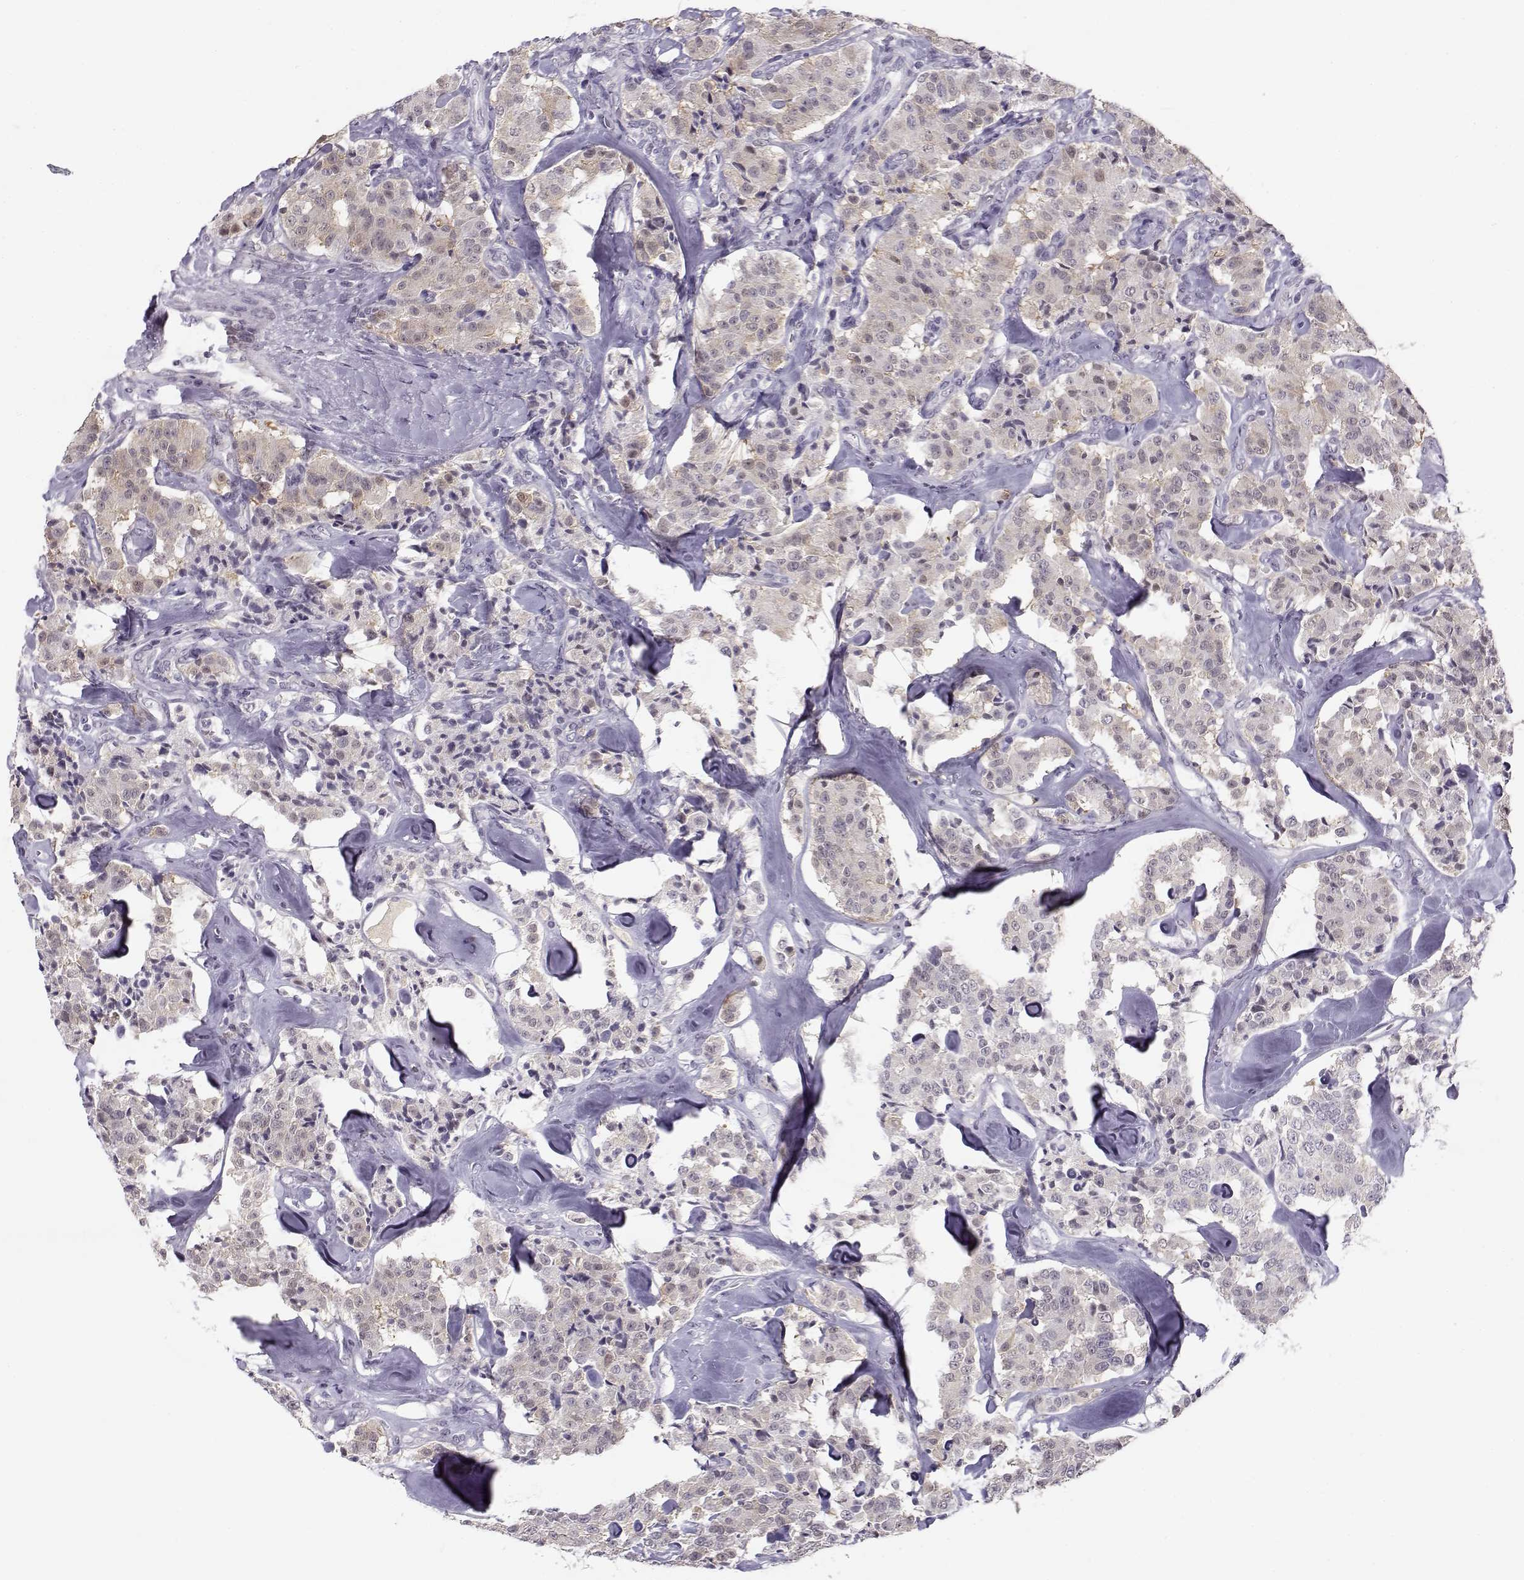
{"staining": {"intensity": "weak", "quantity": "<25%", "location": "cytoplasmic/membranous"}, "tissue": "carcinoid", "cell_type": "Tumor cells", "image_type": "cancer", "snomed": [{"axis": "morphology", "description": "Carcinoid, malignant, NOS"}, {"axis": "topography", "description": "Pancreas"}], "caption": "Immunohistochemistry photomicrograph of neoplastic tissue: human carcinoid stained with DAB exhibits no significant protein expression in tumor cells.", "gene": "C16orf86", "patient": {"sex": "male", "age": 41}}